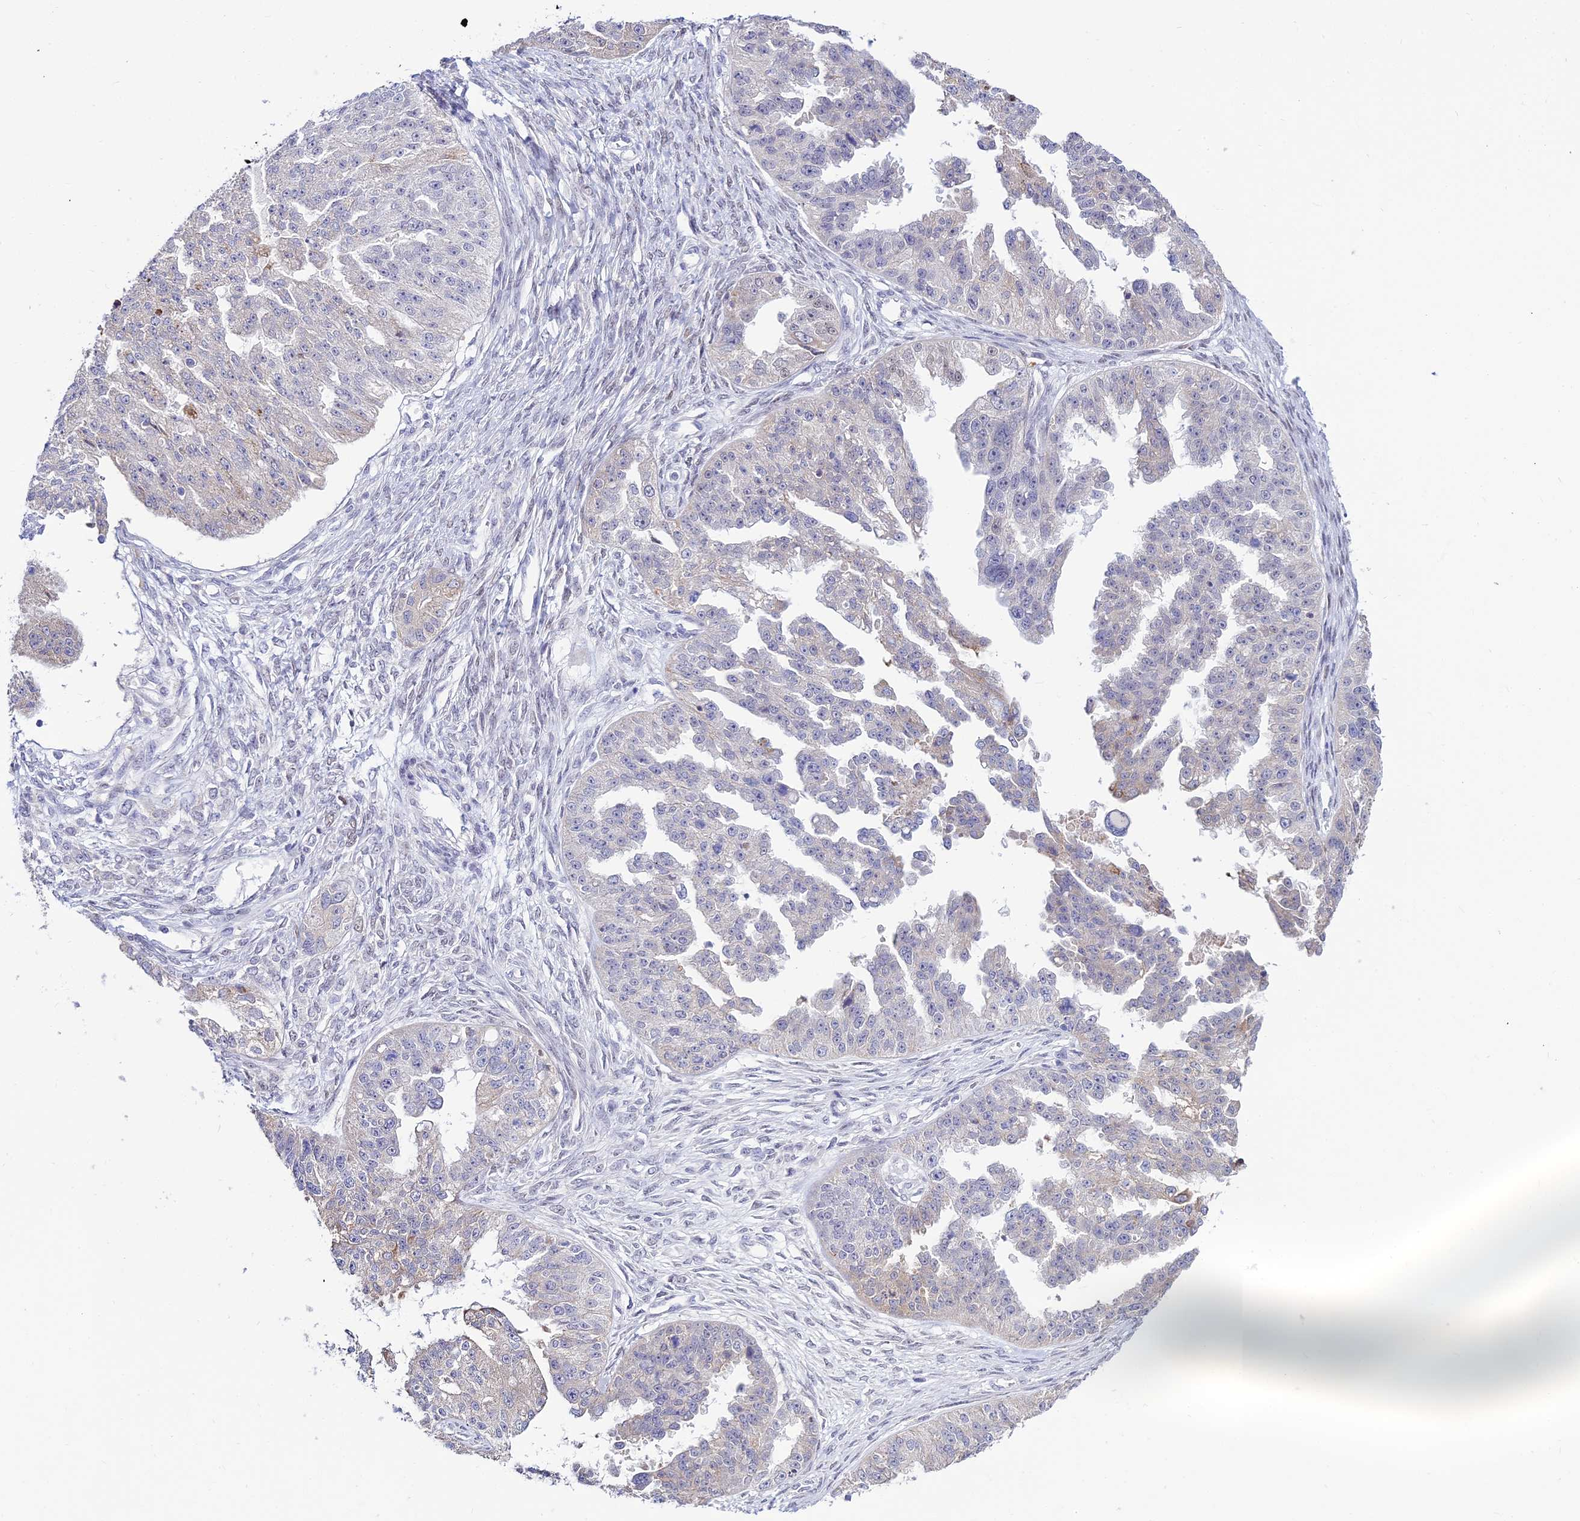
{"staining": {"intensity": "negative", "quantity": "none", "location": "none"}, "tissue": "ovarian cancer", "cell_type": "Tumor cells", "image_type": "cancer", "snomed": [{"axis": "morphology", "description": "Cystadenocarcinoma, serous, NOS"}, {"axis": "topography", "description": "Ovary"}], "caption": "Protein analysis of ovarian cancer reveals no significant staining in tumor cells.", "gene": "C6orf163", "patient": {"sex": "female", "age": 58}}